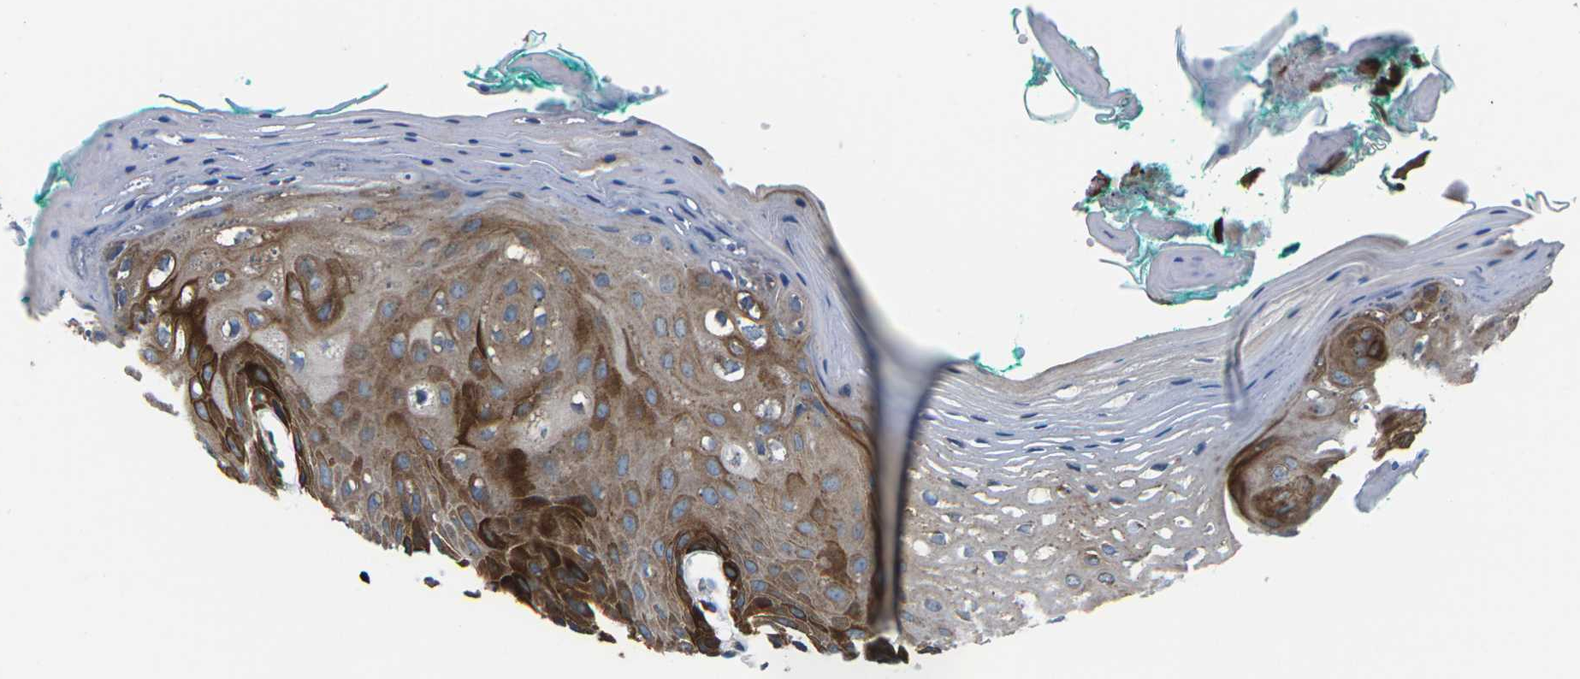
{"staining": {"intensity": "strong", "quantity": ">75%", "location": "cytoplasmic/membranous"}, "tissue": "oral mucosa", "cell_type": "Squamous epithelial cells", "image_type": "normal", "snomed": [{"axis": "morphology", "description": "Normal tissue, NOS"}, {"axis": "topography", "description": "Skeletal muscle"}, {"axis": "topography", "description": "Oral tissue"}, {"axis": "topography", "description": "Peripheral nerve tissue"}], "caption": "Protein staining of unremarkable oral mucosa demonstrates strong cytoplasmic/membranous staining in about >75% of squamous epithelial cells.", "gene": "GABRP", "patient": {"sex": "female", "age": 84}}